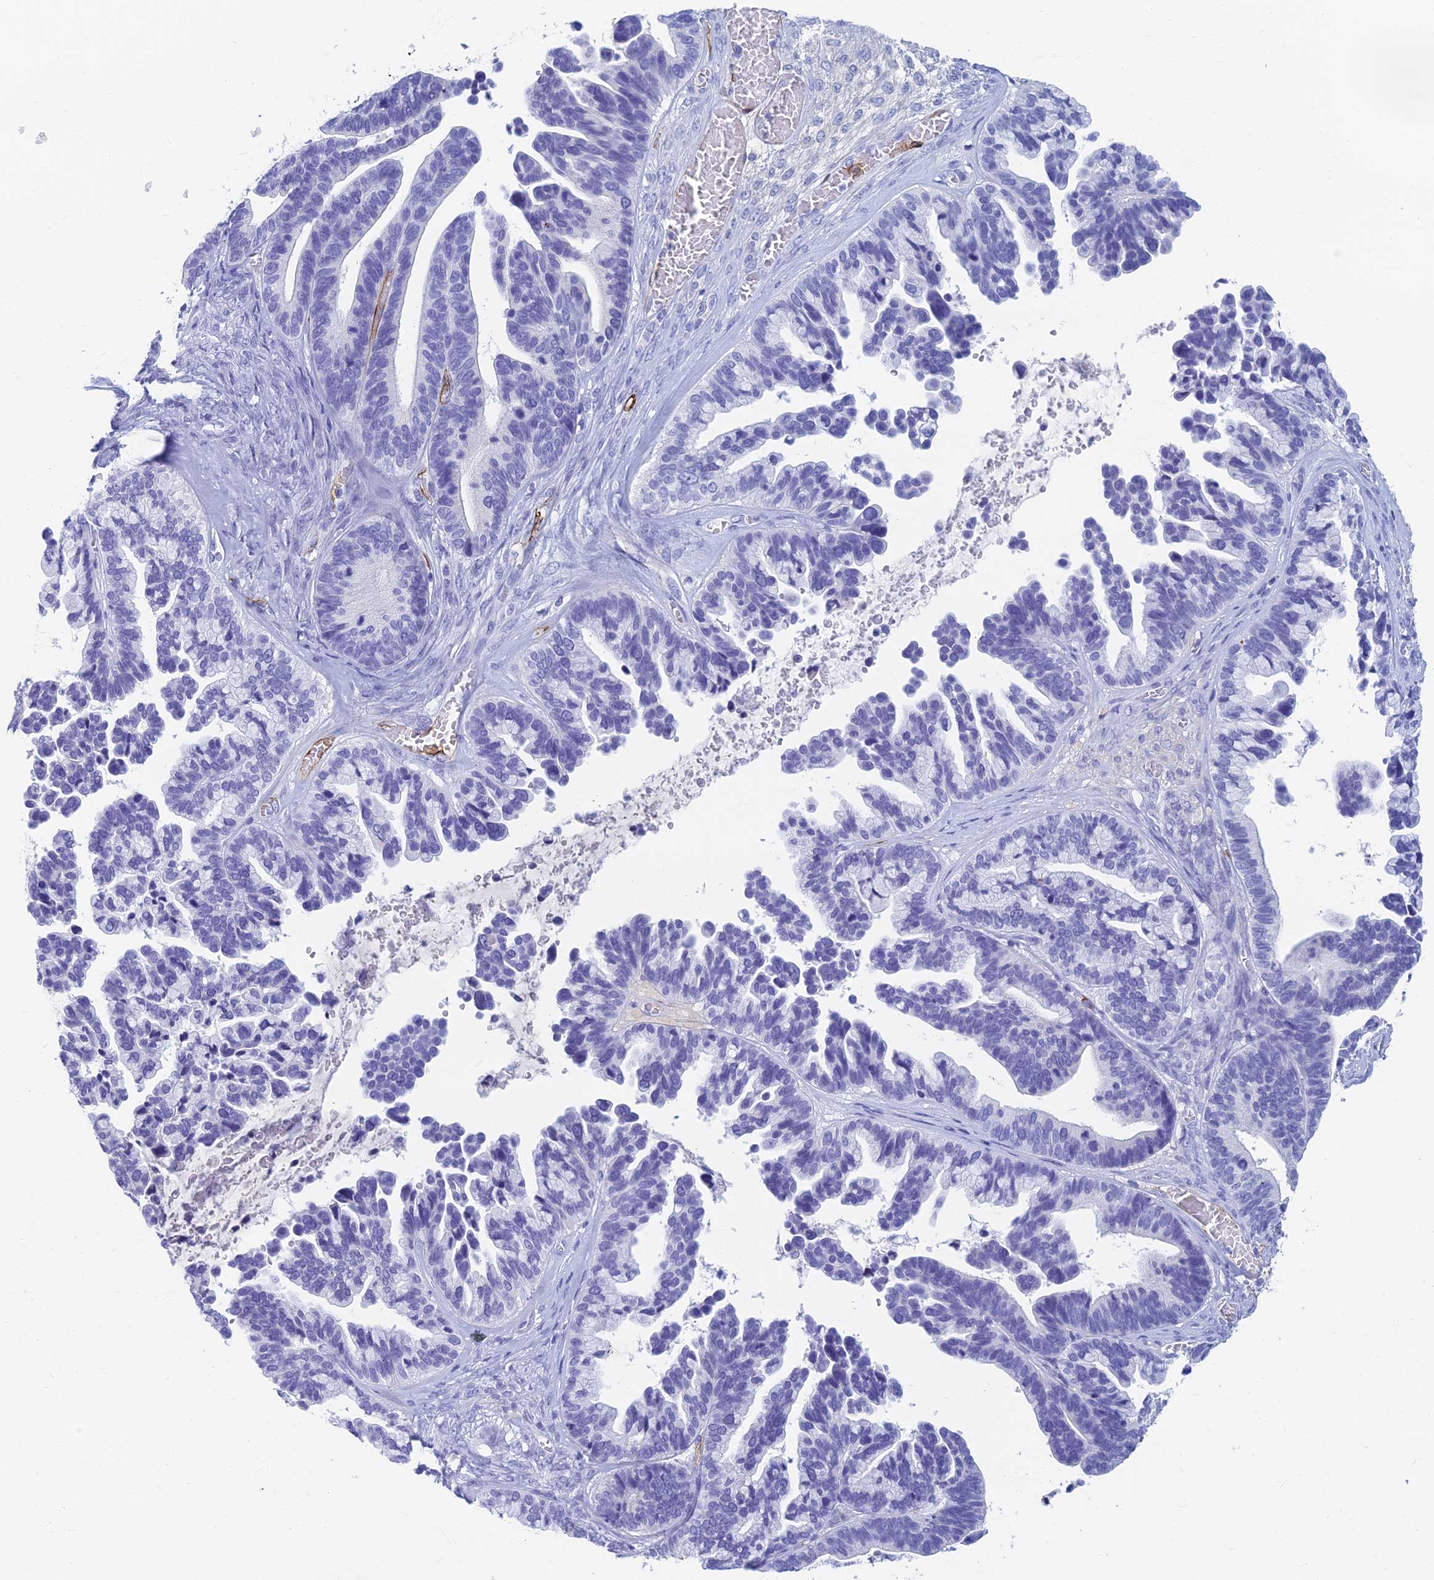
{"staining": {"intensity": "negative", "quantity": "none", "location": "none"}, "tissue": "ovarian cancer", "cell_type": "Tumor cells", "image_type": "cancer", "snomed": [{"axis": "morphology", "description": "Cystadenocarcinoma, serous, NOS"}, {"axis": "topography", "description": "Ovary"}], "caption": "This is an immunohistochemistry micrograph of ovarian serous cystadenocarcinoma. There is no positivity in tumor cells.", "gene": "ETFRF1", "patient": {"sex": "female", "age": 56}}